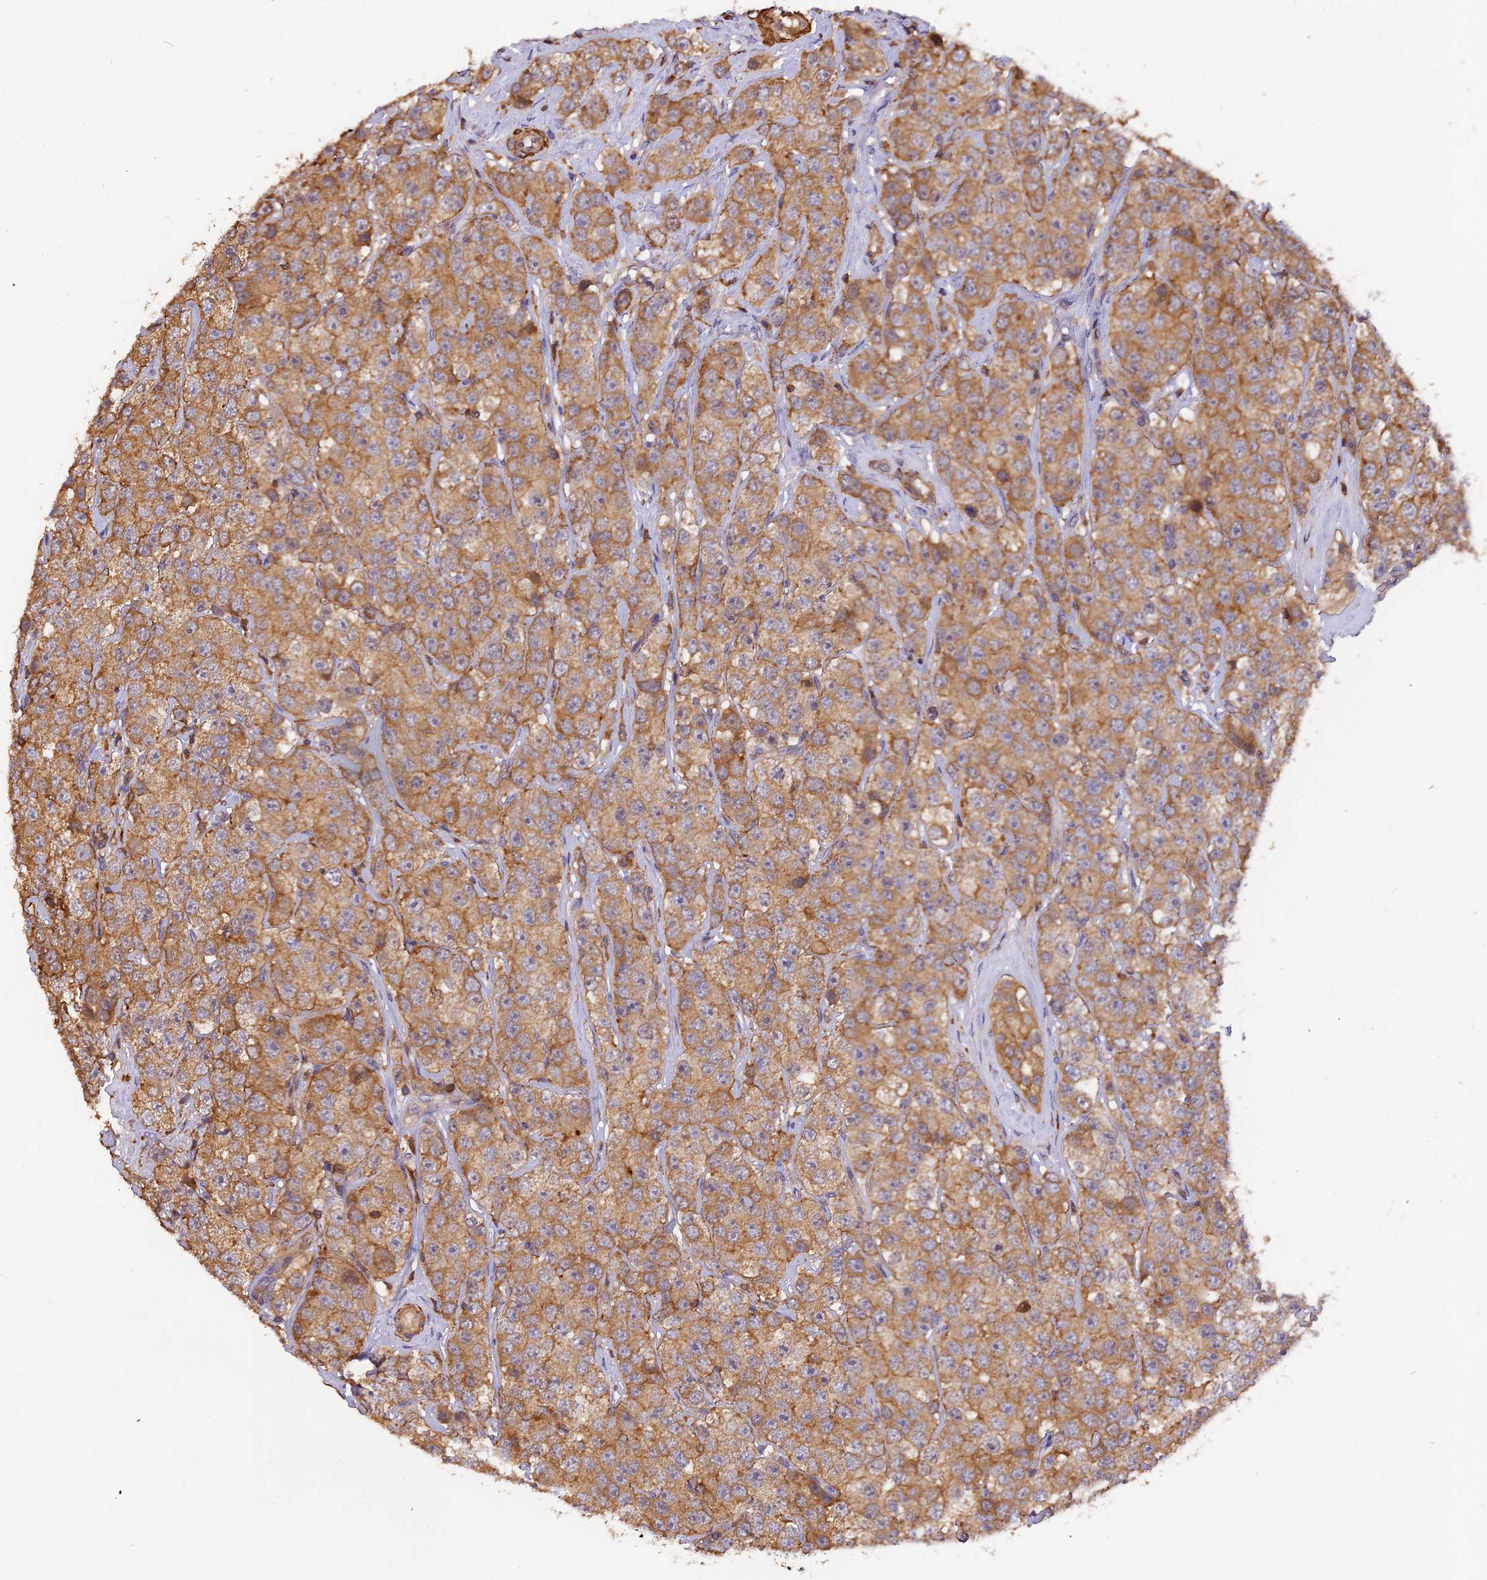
{"staining": {"intensity": "moderate", "quantity": ">75%", "location": "cytoplasmic/membranous"}, "tissue": "testis cancer", "cell_type": "Tumor cells", "image_type": "cancer", "snomed": [{"axis": "morphology", "description": "Seminoma, NOS"}, {"axis": "topography", "description": "Testis"}], "caption": "The image demonstrates staining of seminoma (testis), revealing moderate cytoplasmic/membranous protein staining (brown color) within tumor cells.", "gene": "STOML1", "patient": {"sex": "male", "age": 28}}